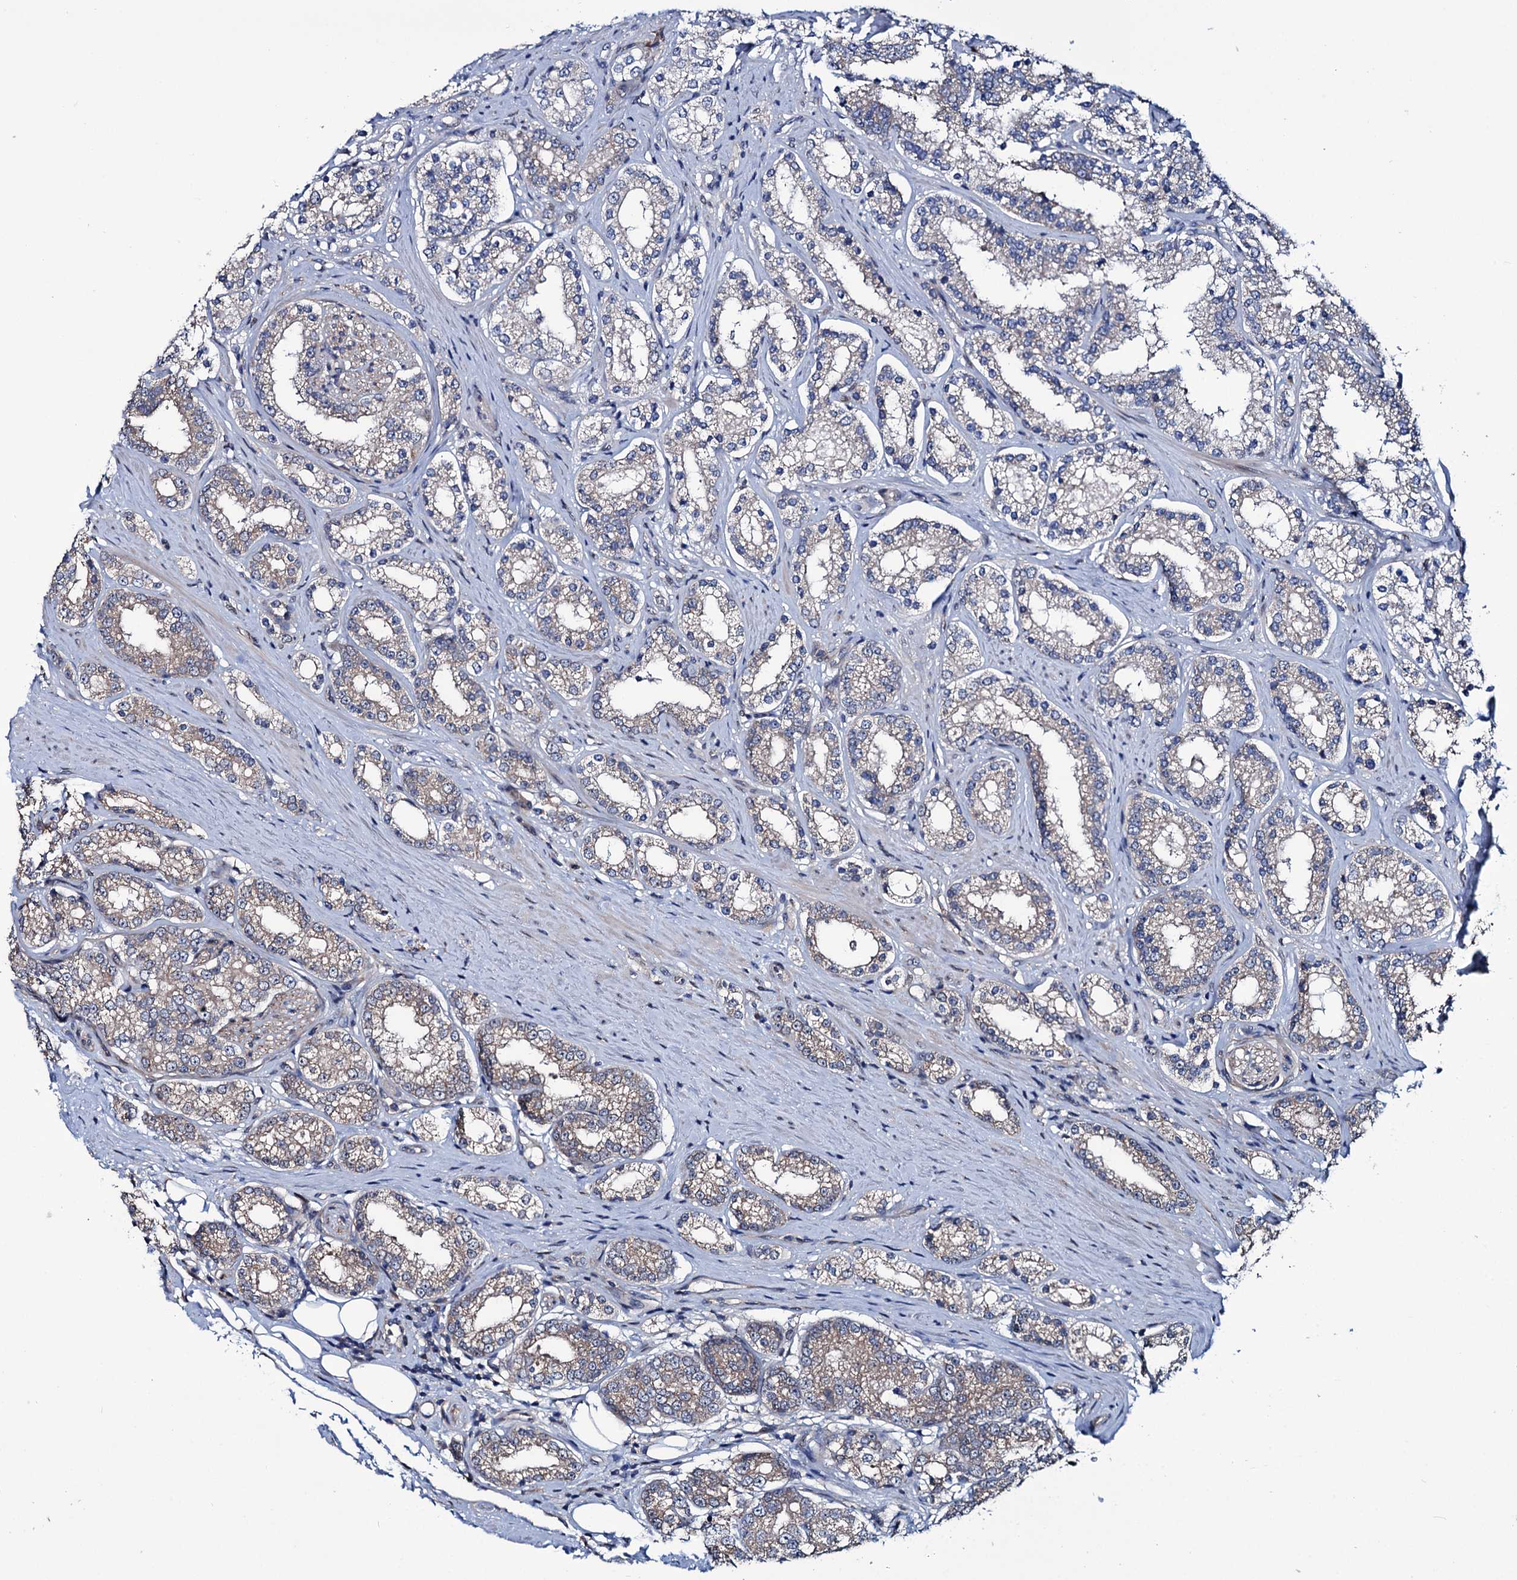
{"staining": {"intensity": "weak", "quantity": "<25%", "location": "cytoplasmic/membranous"}, "tissue": "prostate cancer", "cell_type": "Tumor cells", "image_type": "cancer", "snomed": [{"axis": "morphology", "description": "Normal tissue, NOS"}, {"axis": "morphology", "description": "Adenocarcinoma, High grade"}, {"axis": "topography", "description": "Prostate"}], "caption": "DAB immunohistochemical staining of prostate cancer reveals no significant staining in tumor cells.", "gene": "EYA4", "patient": {"sex": "male", "age": 83}}